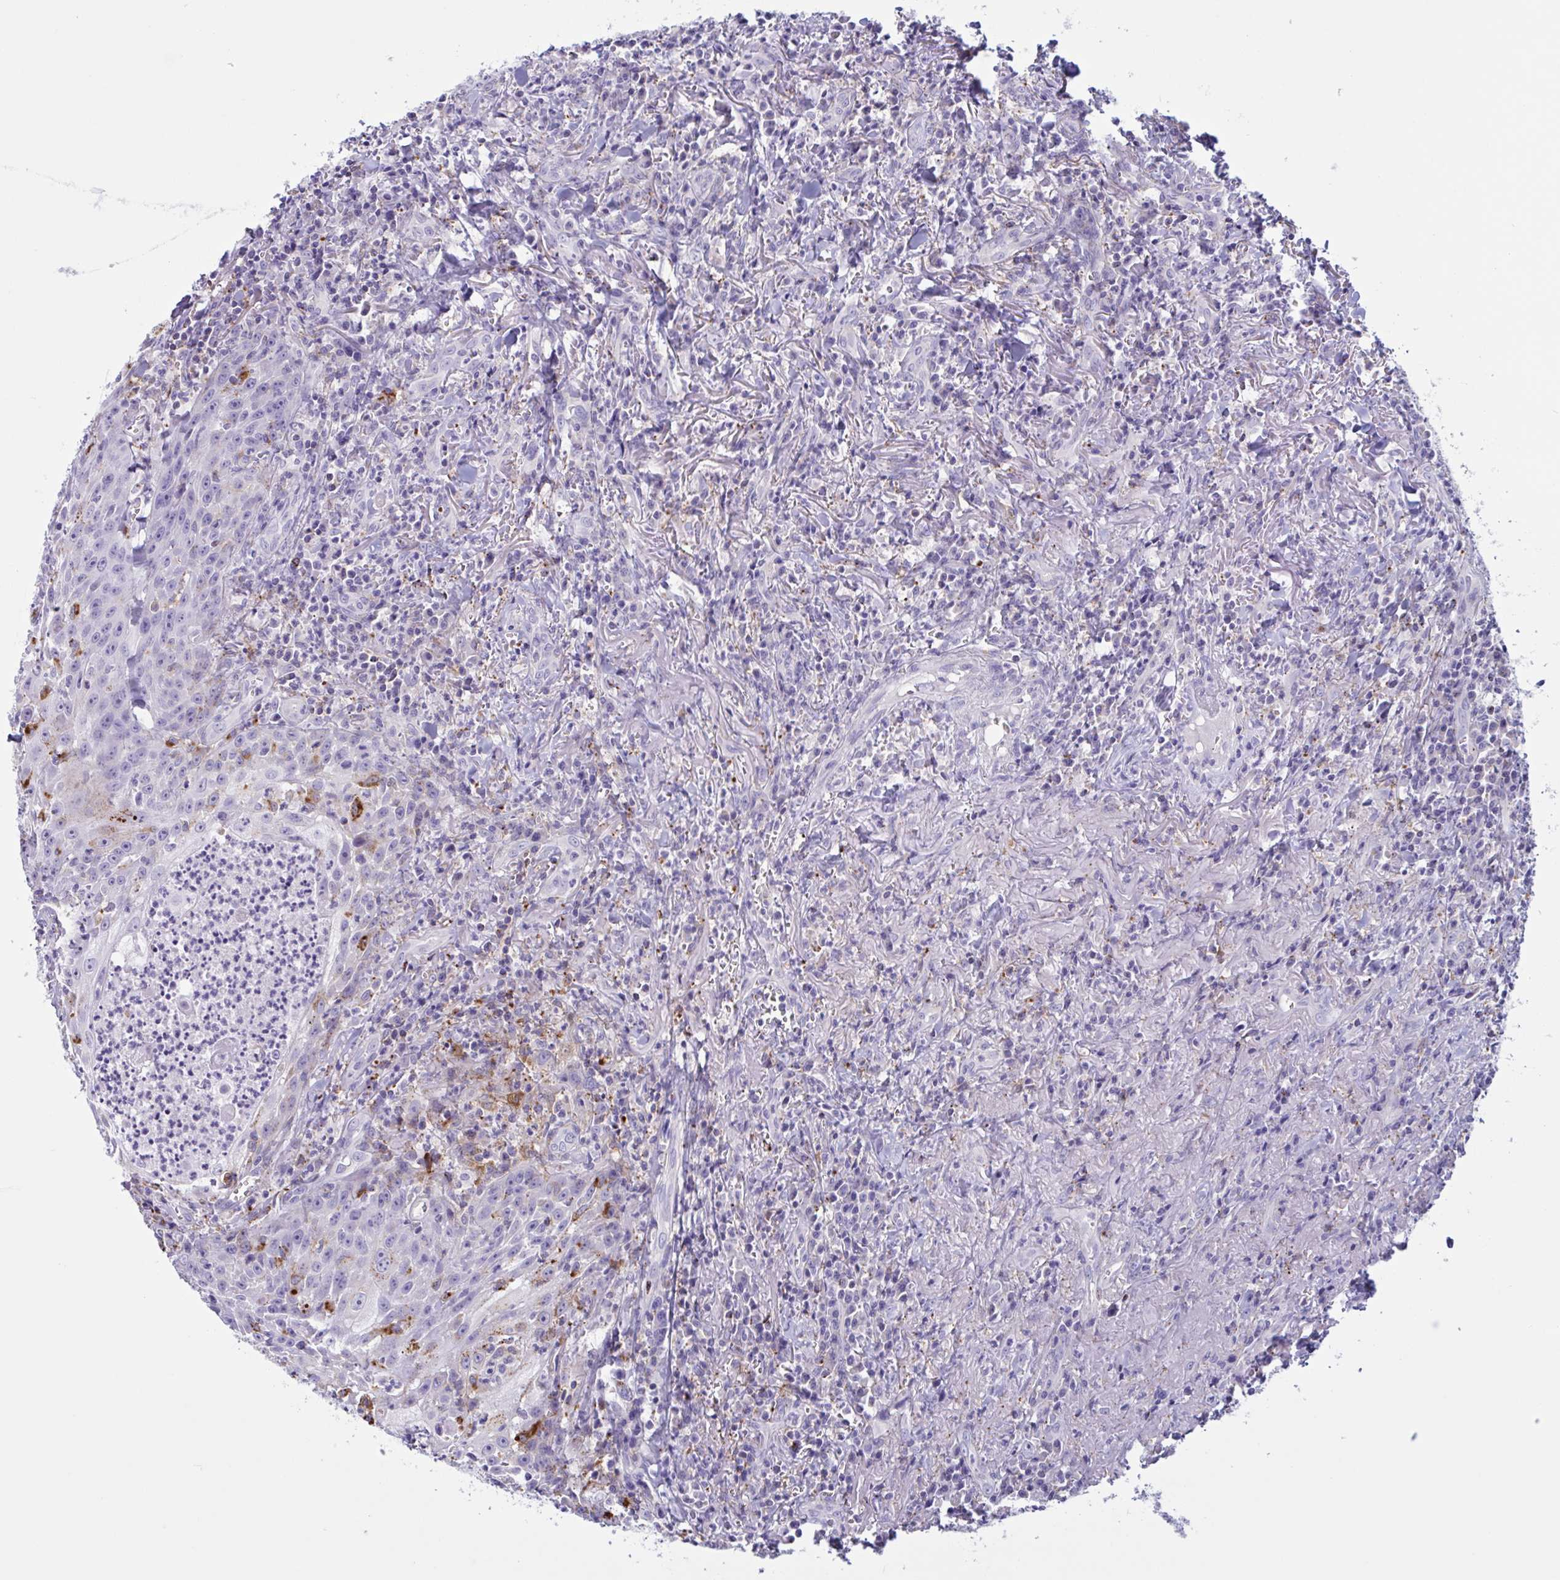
{"staining": {"intensity": "negative", "quantity": "none", "location": "none"}, "tissue": "head and neck cancer", "cell_type": "Tumor cells", "image_type": "cancer", "snomed": [{"axis": "morphology", "description": "Normal tissue, NOS"}, {"axis": "morphology", "description": "Squamous cell carcinoma, NOS"}, {"axis": "topography", "description": "Oral tissue"}, {"axis": "topography", "description": "Head-Neck"}], "caption": "Photomicrograph shows no significant protein expression in tumor cells of head and neck cancer.", "gene": "XCL1", "patient": {"sex": "female", "age": 70}}